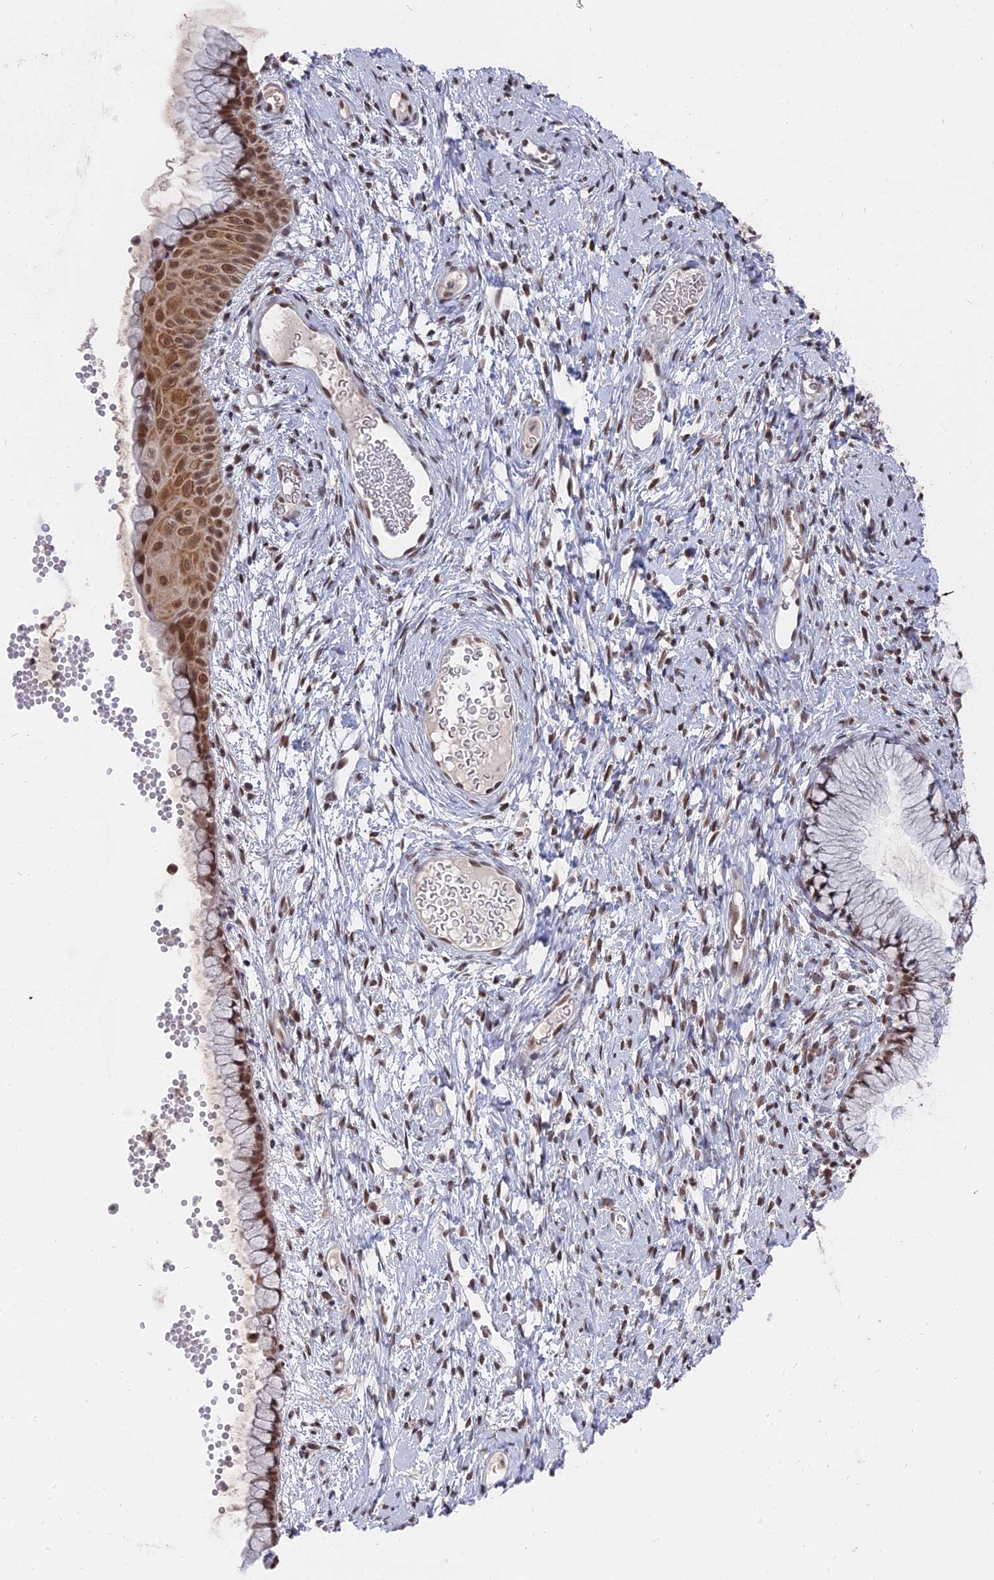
{"staining": {"intensity": "moderate", "quantity": ">75%", "location": "nuclear"}, "tissue": "cervix", "cell_type": "Glandular cells", "image_type": "normal", "snomed": [{"axis": "morphology", "description": "Normal tissue, NOS"}, {"axis": "topography", "description": "Cervix"}], "caption": "Cervix was stained to show a protein in brown. There is medium levels of moderate nuclear expression in about >75% of glandular cells. (DAB = brown stain, brightfield microscopy at high magnification).", "gene": "NR1H3", "patient": {"sex": "female", "age": 42}}